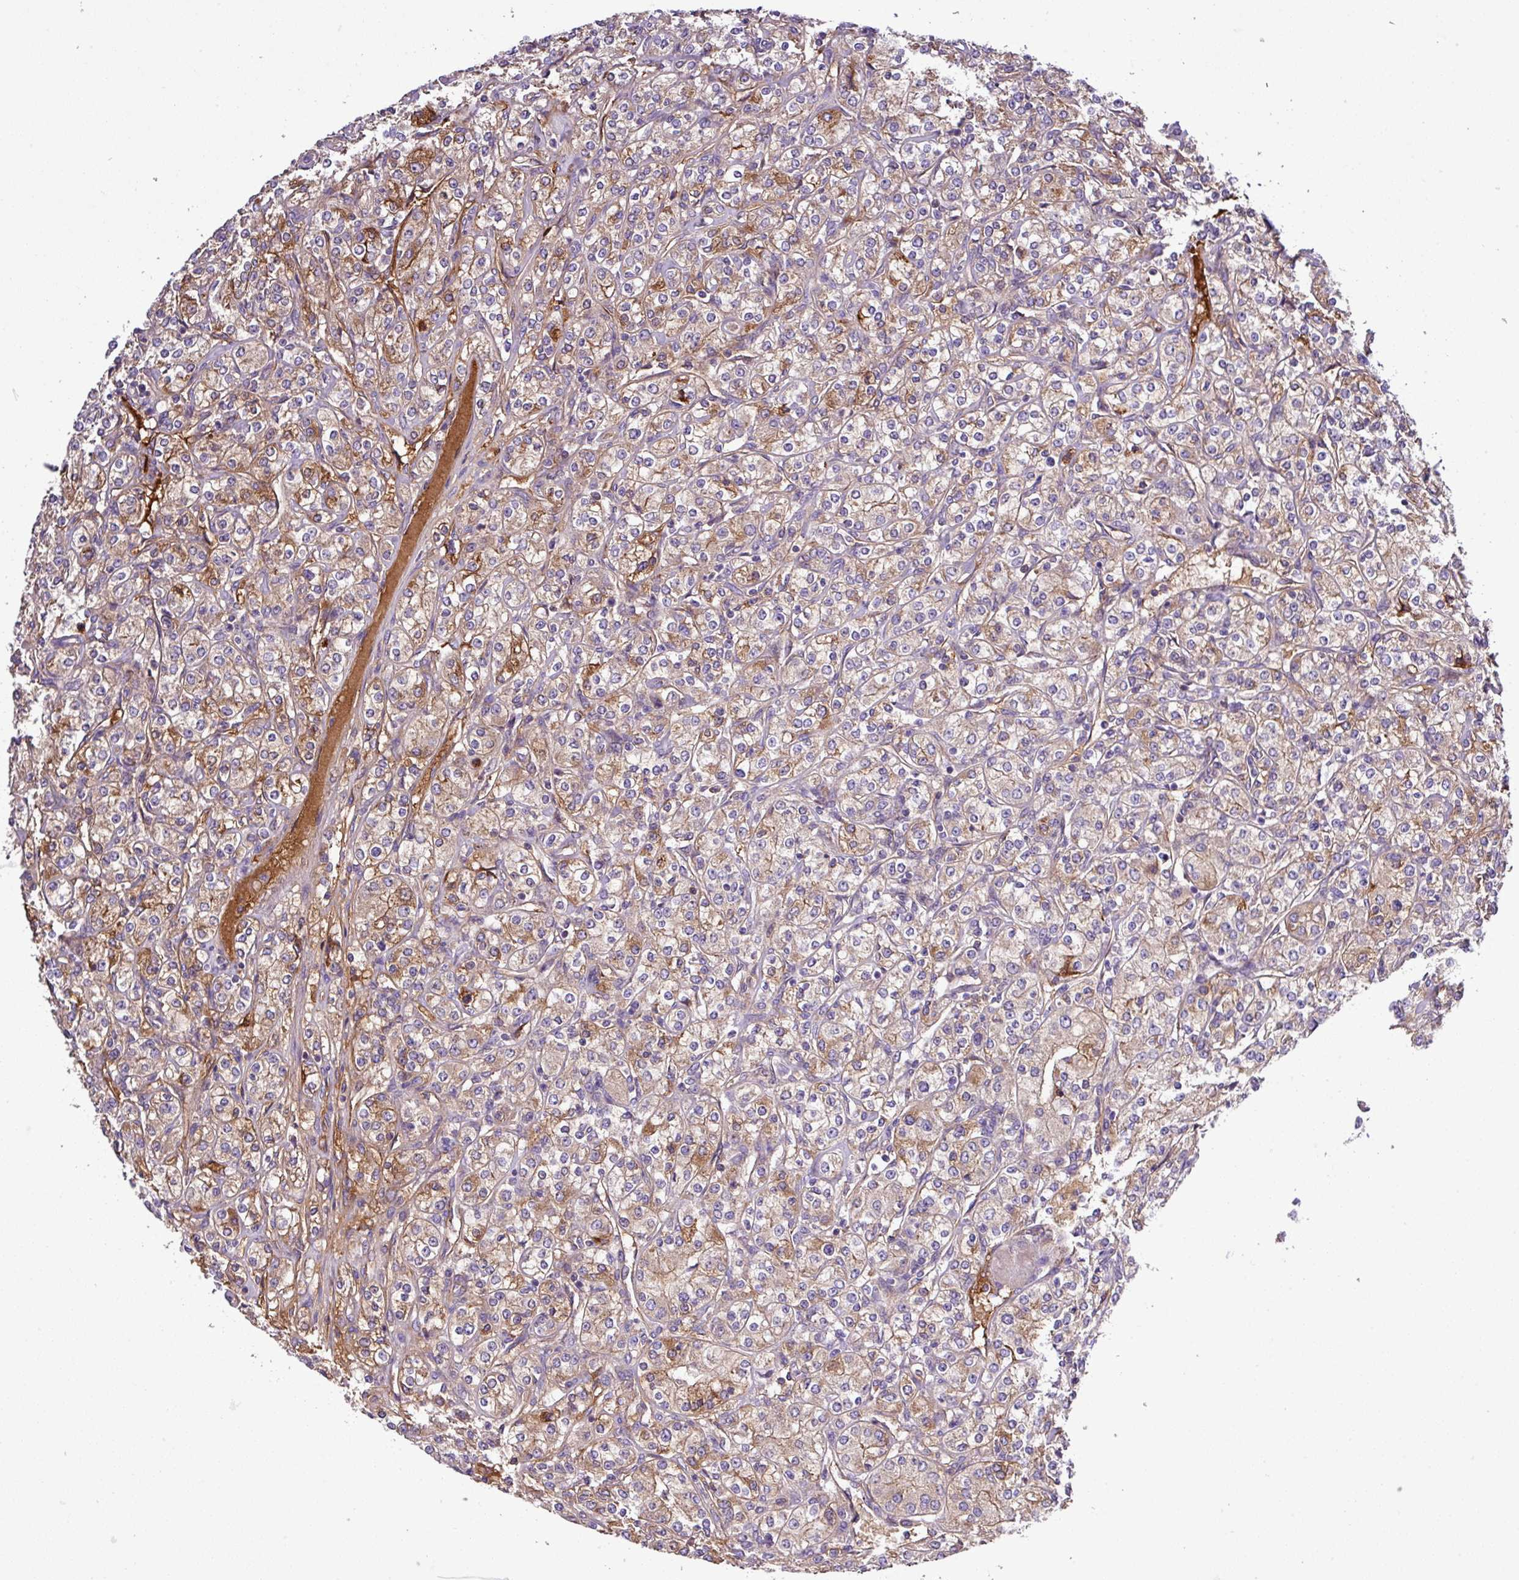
{"staining": {"intensity": "moderate", "quantity": ">75%", "location": "cytoplasmic/membranous"}, "tissue": "renal cancer", "cell_type": "Tumor cells", "image_type": "cancer", "snomed": [{"axis": "morphology", "description": "Adenocarcinoma, NOS"}, {"axis": "topography", "description": "Kidney"}], "caption": "IHC photomicrograph of neoplastic tissue: human renal cancer stained using IHC reveals medium levels of moderate protein expression localized specifically in the cytoplasmic/membranous of tumor cells, appearing as a cytoplasmic/membranous brown color.", "gene": "CWH43", "patient": {"sex": "male", "age": 77}}